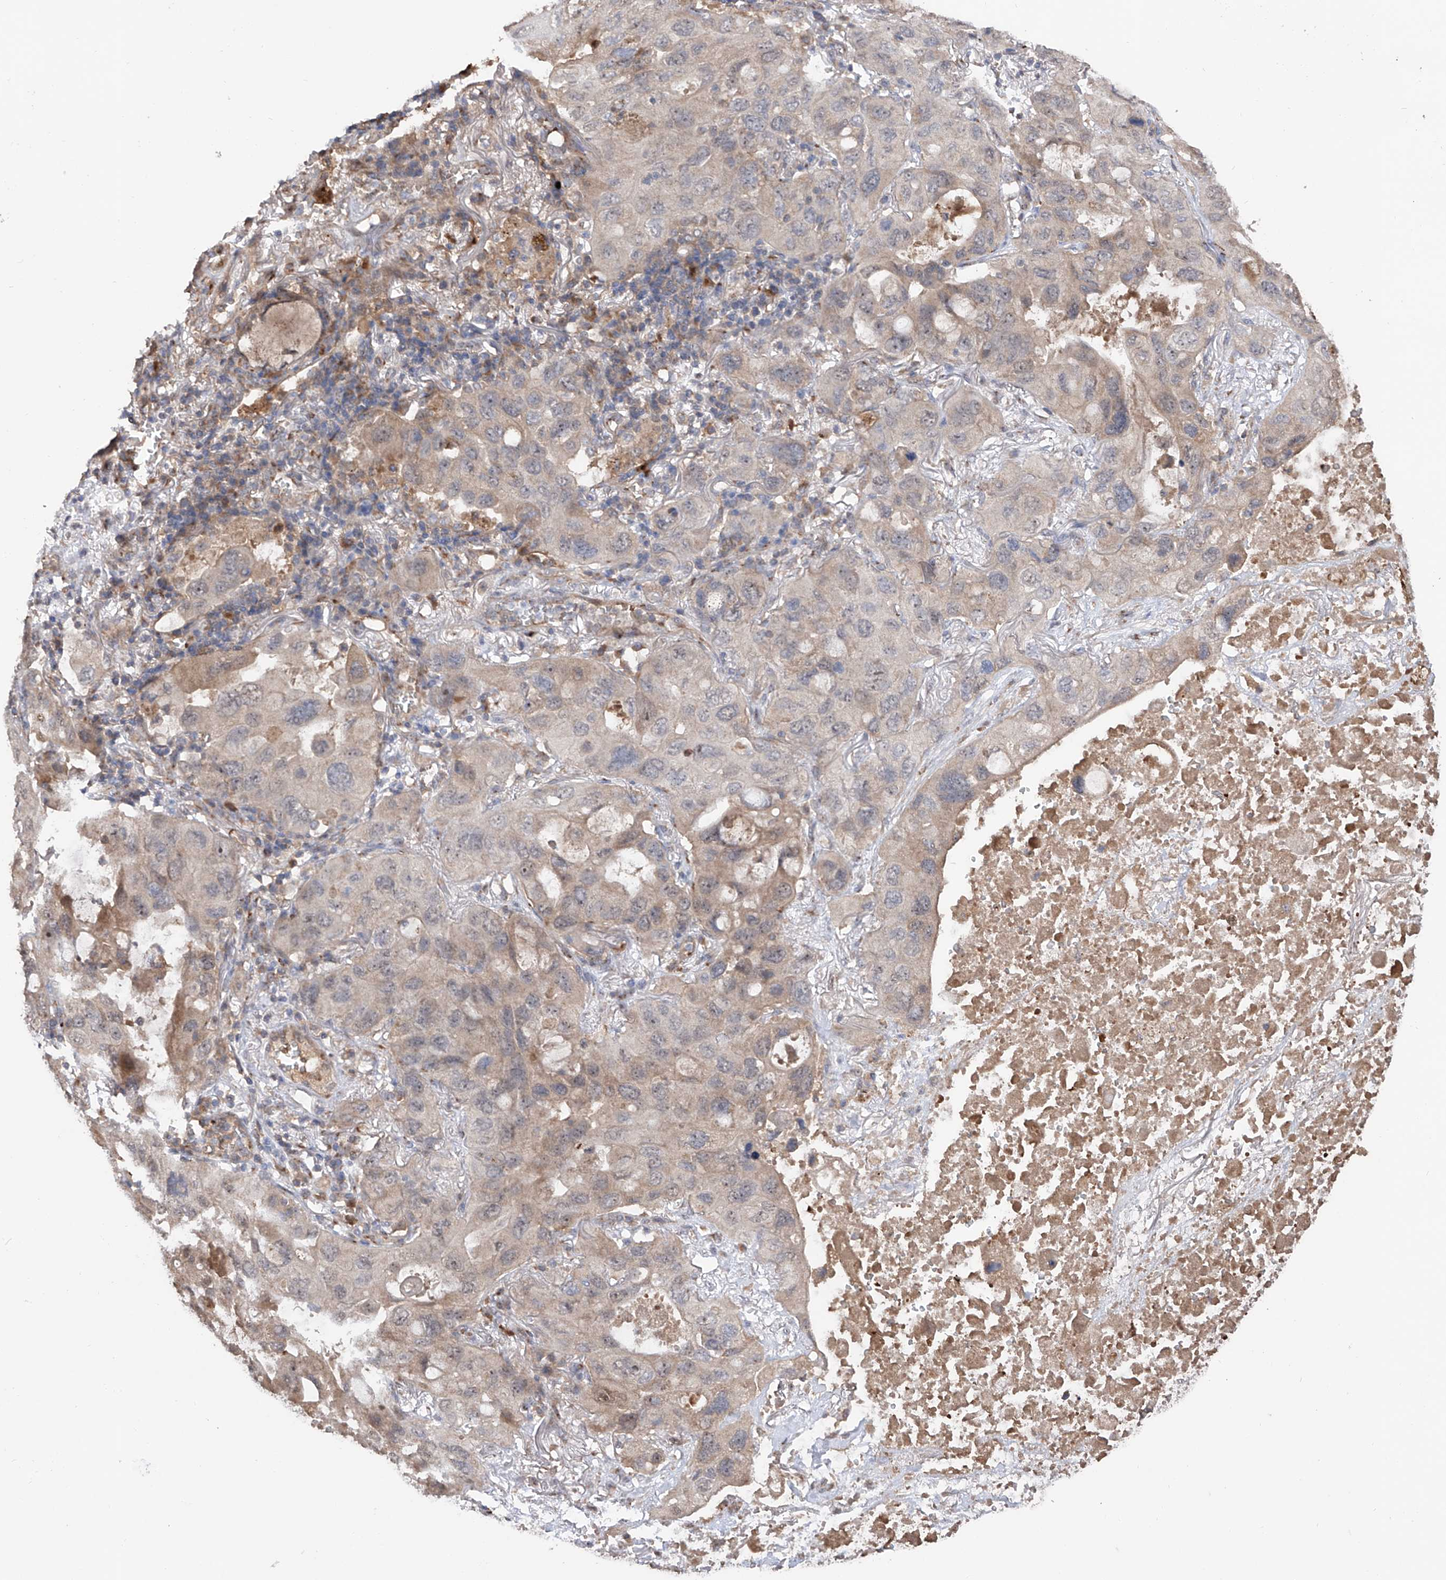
{"staining": {"intensity": "weak", "quantity": "25%-75%", "location": "cytoplasmic/membranous"}, "tissue": "lung cancer", "cell_type": "Tumor cells", "image_type": "cancer", "snomed": [{"axis": "morphology", "description": "Squamous cell carcinoma, NOS"}, {"axis": "topography", "description": "Lung"}], "caption": "Human lung cancer (squamous cell carcinoma) stained for a protein (brown) demonstrates weak cytoplasmic/membranous positive expression in about 25%-75% of tumor cells.", "gene": "EDN1", "patient": {"sex": "female", "age": 73}}